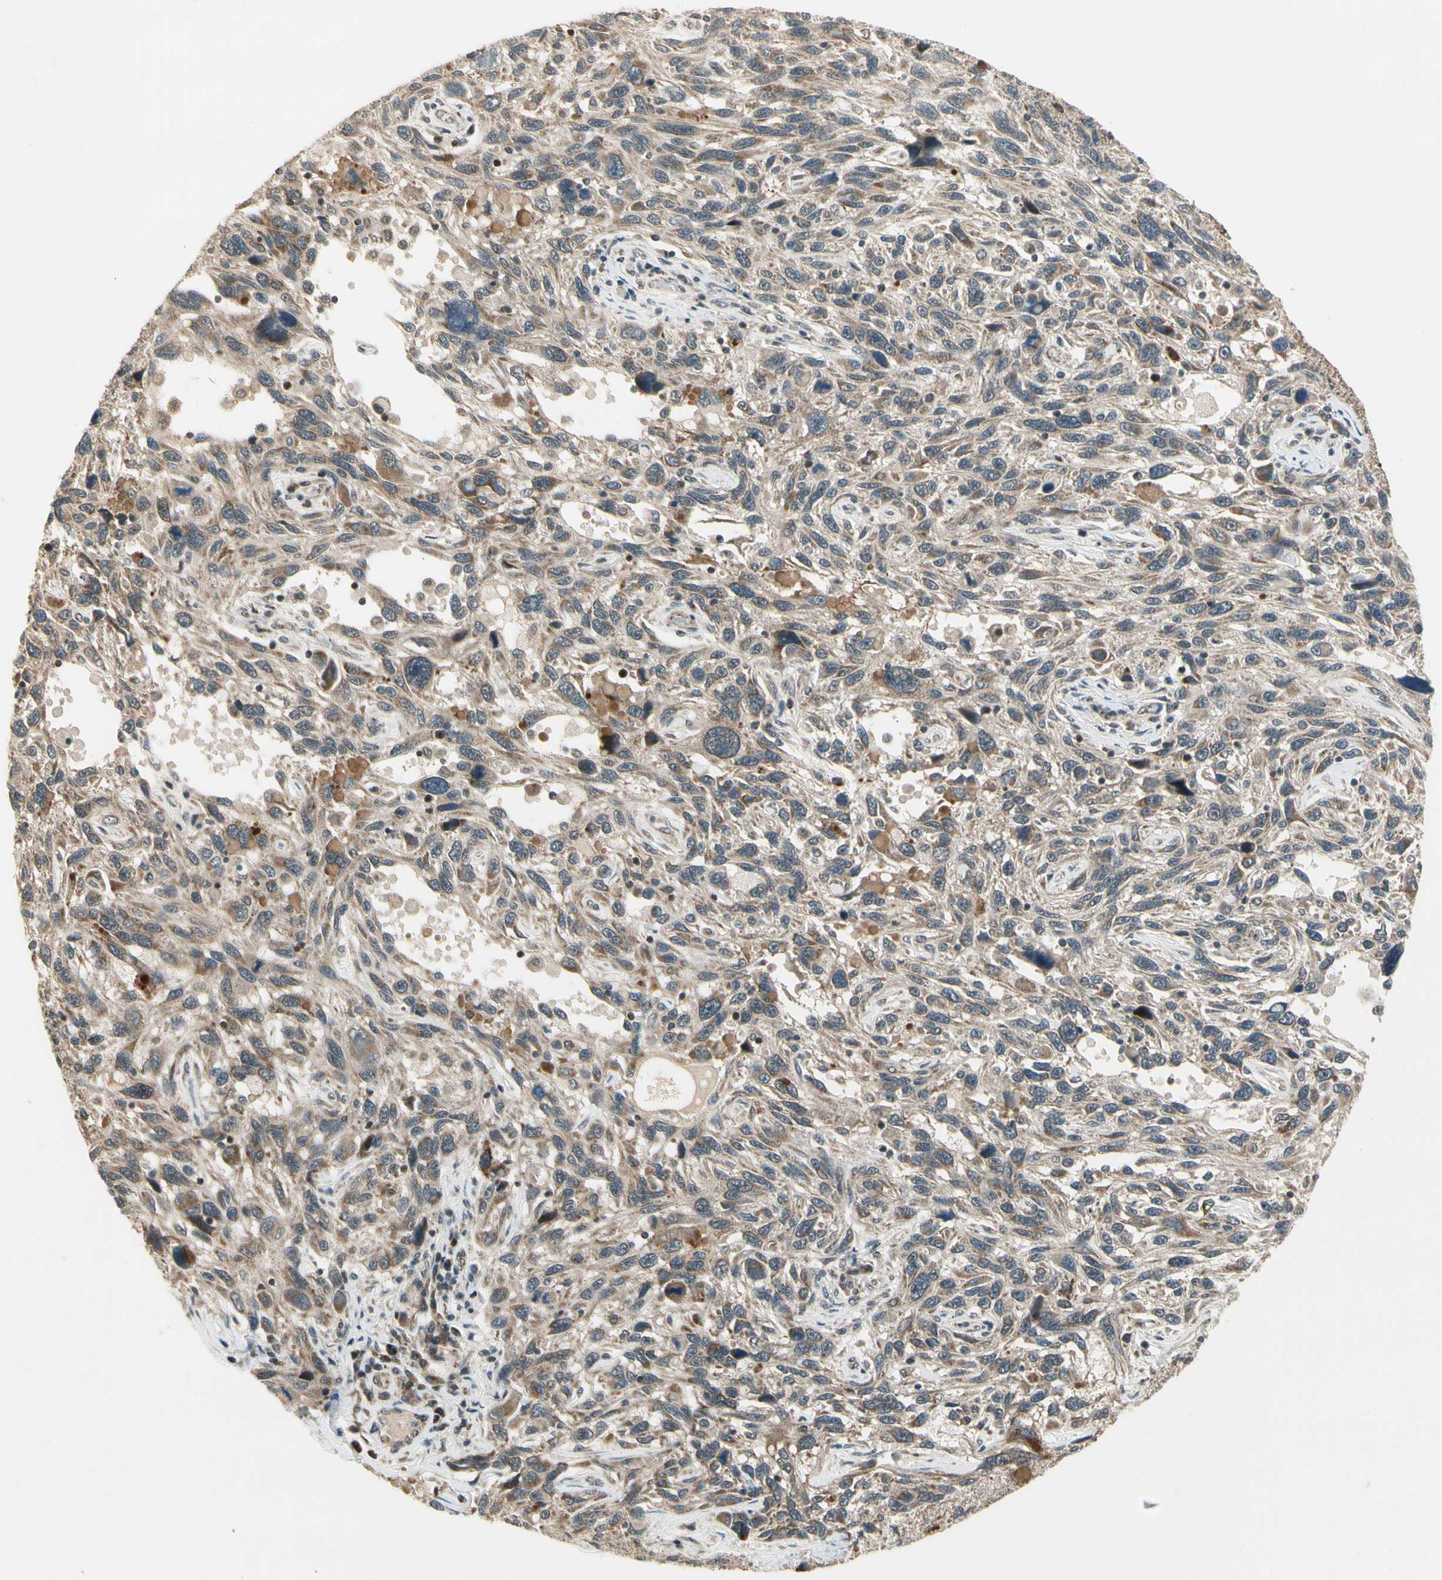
{"staining": {"intensity": "weak", "quantity": ">75%", "location": "cytoplasmic/membranous"}, "tissue": "melanoma", "cell_type": "Tumor cells", "image_type": "cancer", "snomed": [{"axis": "morphology", "description": "Malignant melanoma, NOS"}, {"axis": "topography", "description": "Skin"}], "caption": "Malignant melanoma was stained to show a protein in brown. There is low levels of weak cytoplasmic/membranous expression in approximately >75% of tumor cells. The protein of interest is stained brown, and the nuclei are stained in blue (DAB IHC with brightfield microscopy, high magnification).", "gene": "KHDC4", "patient": {"sex": "male", "age": 53}}